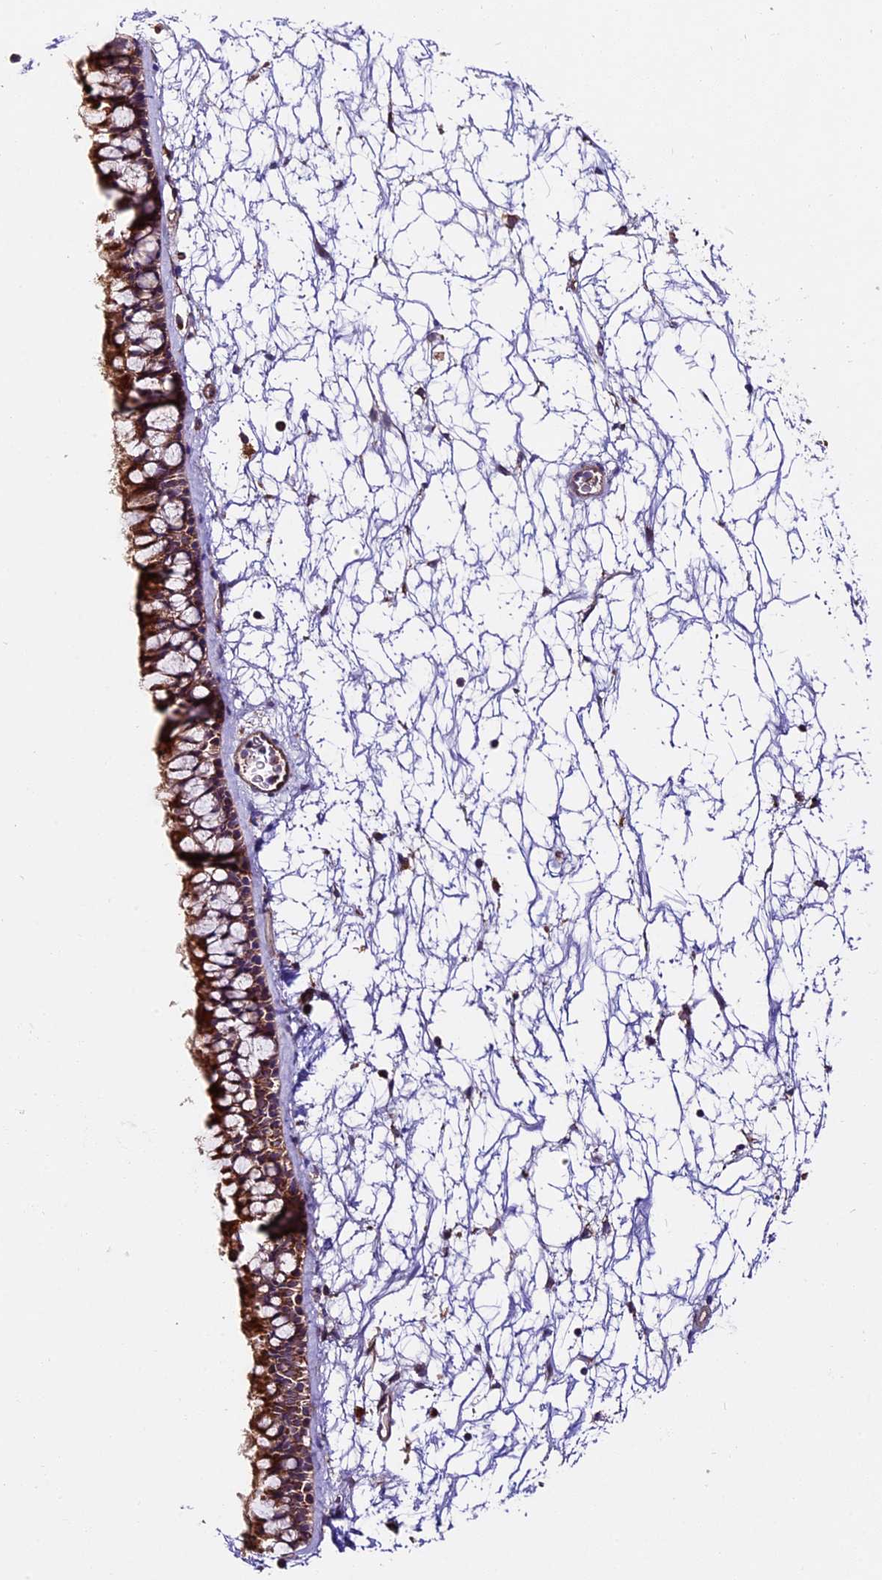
{"staining": {"intensity": "moderate", "quantity": ">75%", "location": "cytoplasmic/membranous"}, "tissue": "nasopharynx", "cell_type": "Respiratory epithelial cells", "image_type": "normal", "snomed": [{"axis": "morphology", "description": "Normal tissue, NOS"}, {"axis": "topography", "description": "Nasopharynx"}], "caption": "About >75% of respiratory epithelial cells in benign human nasopharynx show moderate cytoplasmic/membranous protein staining as visualized by brown immunohistochemical staining.", "gene": "NDUFA8", "patient": {"sex": "male", "age": 64}}